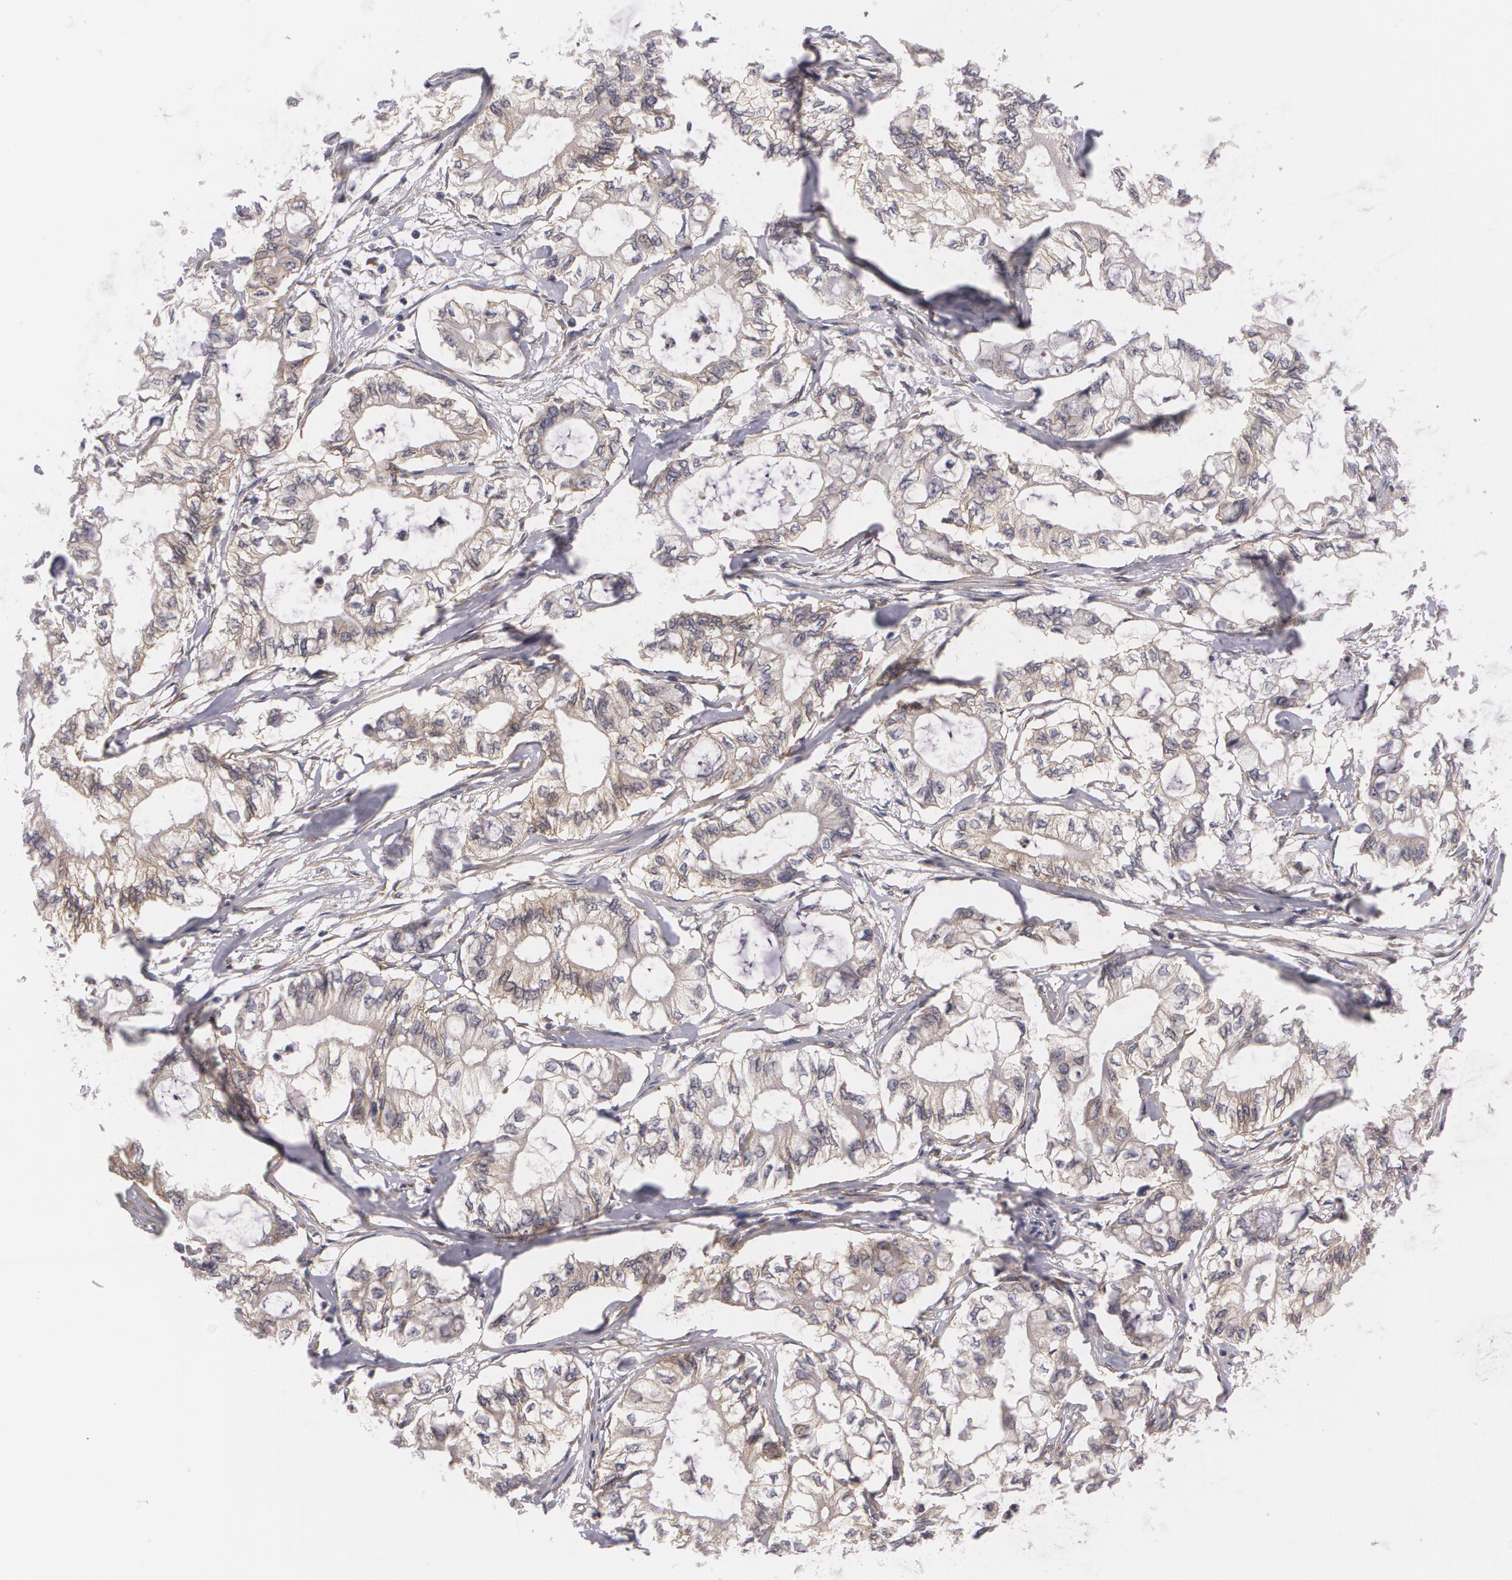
{"staining": {"intensity": "weak", "quantity": ">75%", "location": "cytoplasmic/membranous"}, "tissue": "pancreatic cancer", "cell_type": "Tumor cells", "image_type": "cancer", "snomed": [{"axis": "morphology", "description": "Adenocarcinoma, NOS"}, {"axis": "topography", "description": "Pancreas"}], "caption": "Pancreatic cancer was stained to show a protein in brown. There is low levels of weak cytoplasmic/membranous expression in about >75% of tumor cells.", "gene": "CASK", "patient": {"sex": "male", "age": 79}}